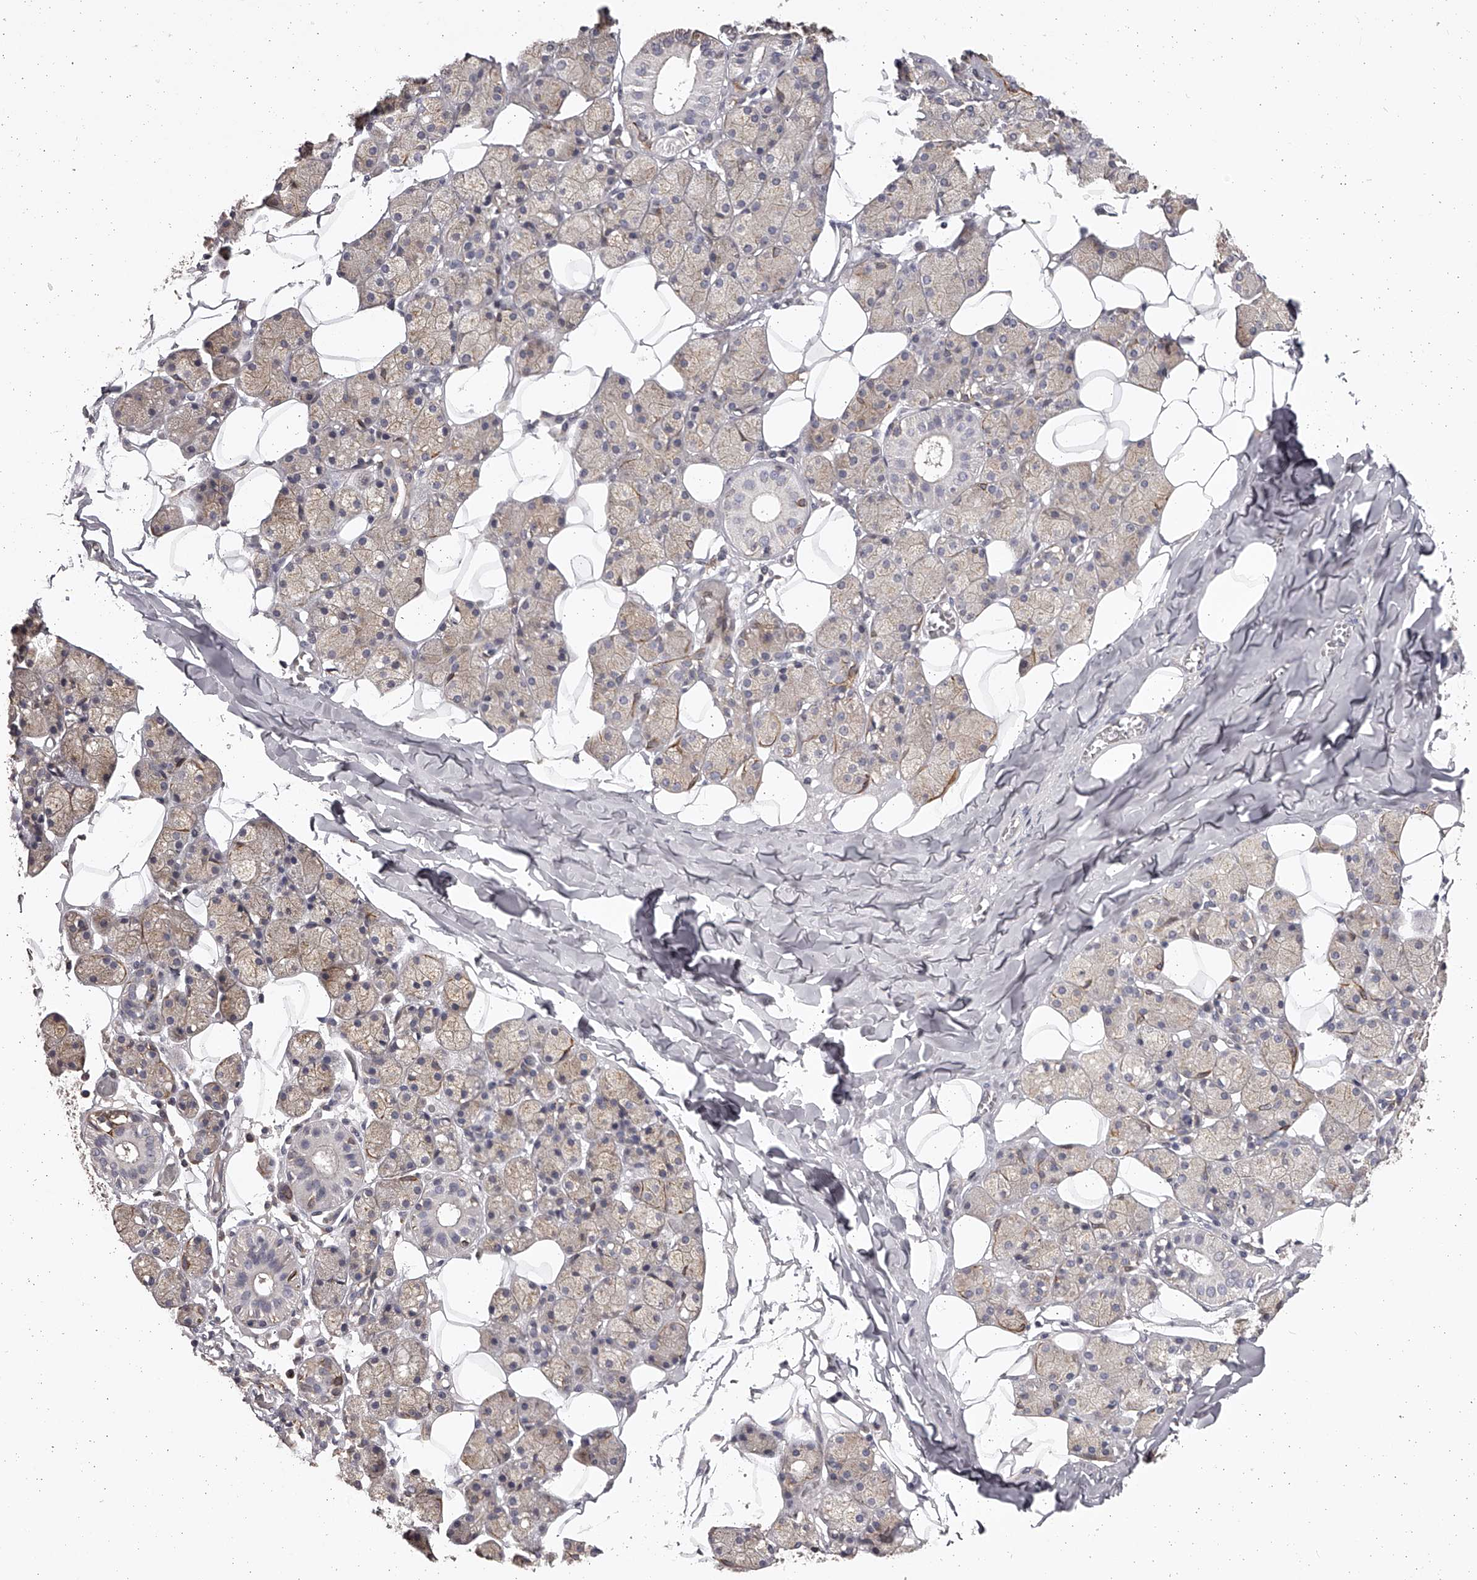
{"staining": {"intensity": "moderate", "quantity": "25%-75%", "location": "cytoplasmic/membranous"}, "tissue": "salivary gland", "cell_type": "Glandular cells", "image_type": "normal", "snomed": [{"axis": "morphology", "description": "Normal tissue, NOS"}, {"axis": "topography", "description": "Salivary gland"}], "caption": "Protein analysis of normal salivary gland reveals moderate cytoplasmic/membranous positivity in approximately 25%-75% of glandular cells.", "gene": "TNN", "patient": {"sex": "female", "age": 33}}